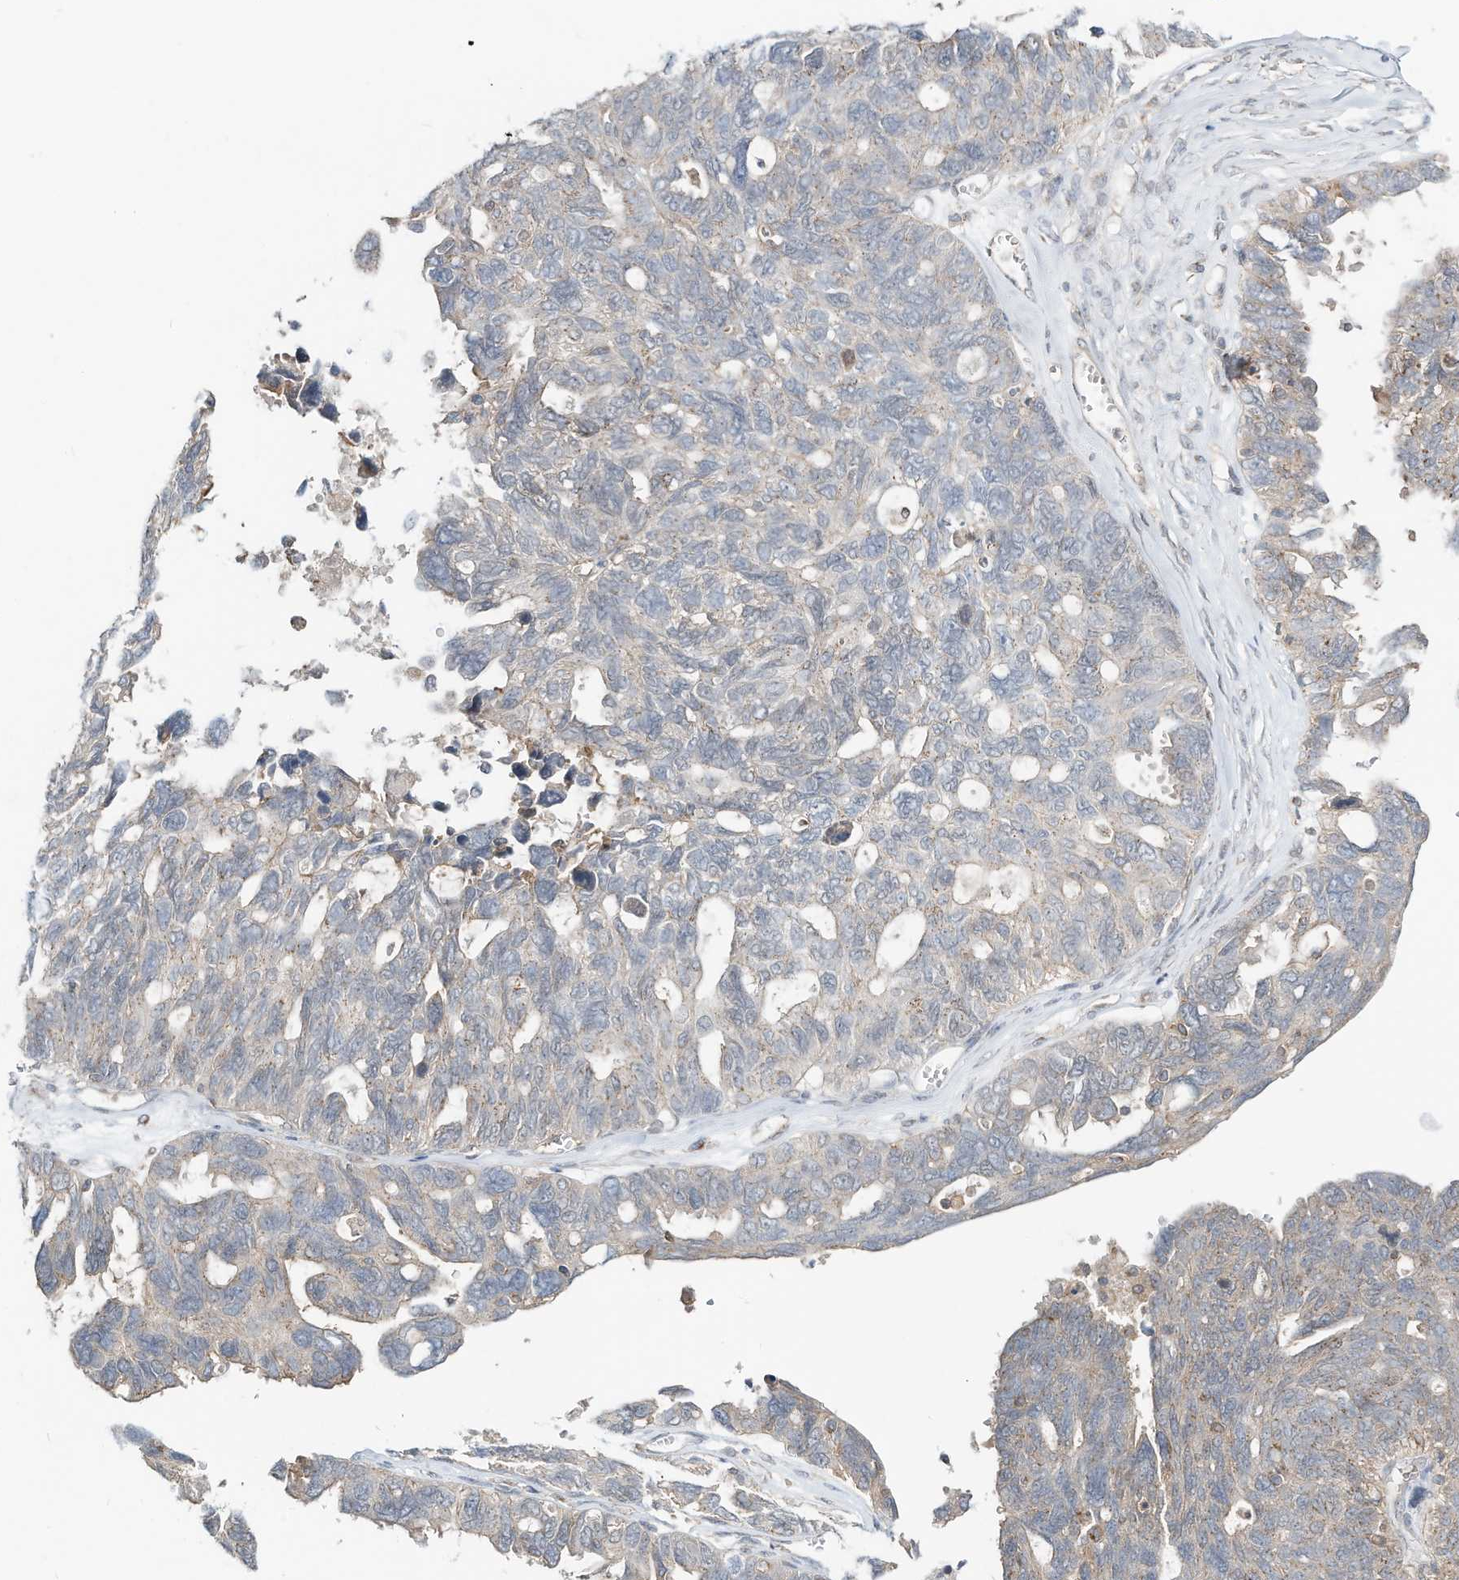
{"staining": {"intensity": "weak", "quantity": "<25%", "location": "cytoplasmic/membranous"}, "tissue": "ovarian cancer", "cell_type": "Tumor cells", "image_type": "cancer", "snomed": [{"axis": "morphology", "description": "Cystadenocarcinoma, serous, NOS"}, {"axis": "topography", "description": "Ovary"}], "caption": "Immunohistochemistry (IHC) of ovarian cancer demonstrates no positivity in tumor cells.", "gene": "CUX1", "patient": {"sex": "female", "age": 79}}